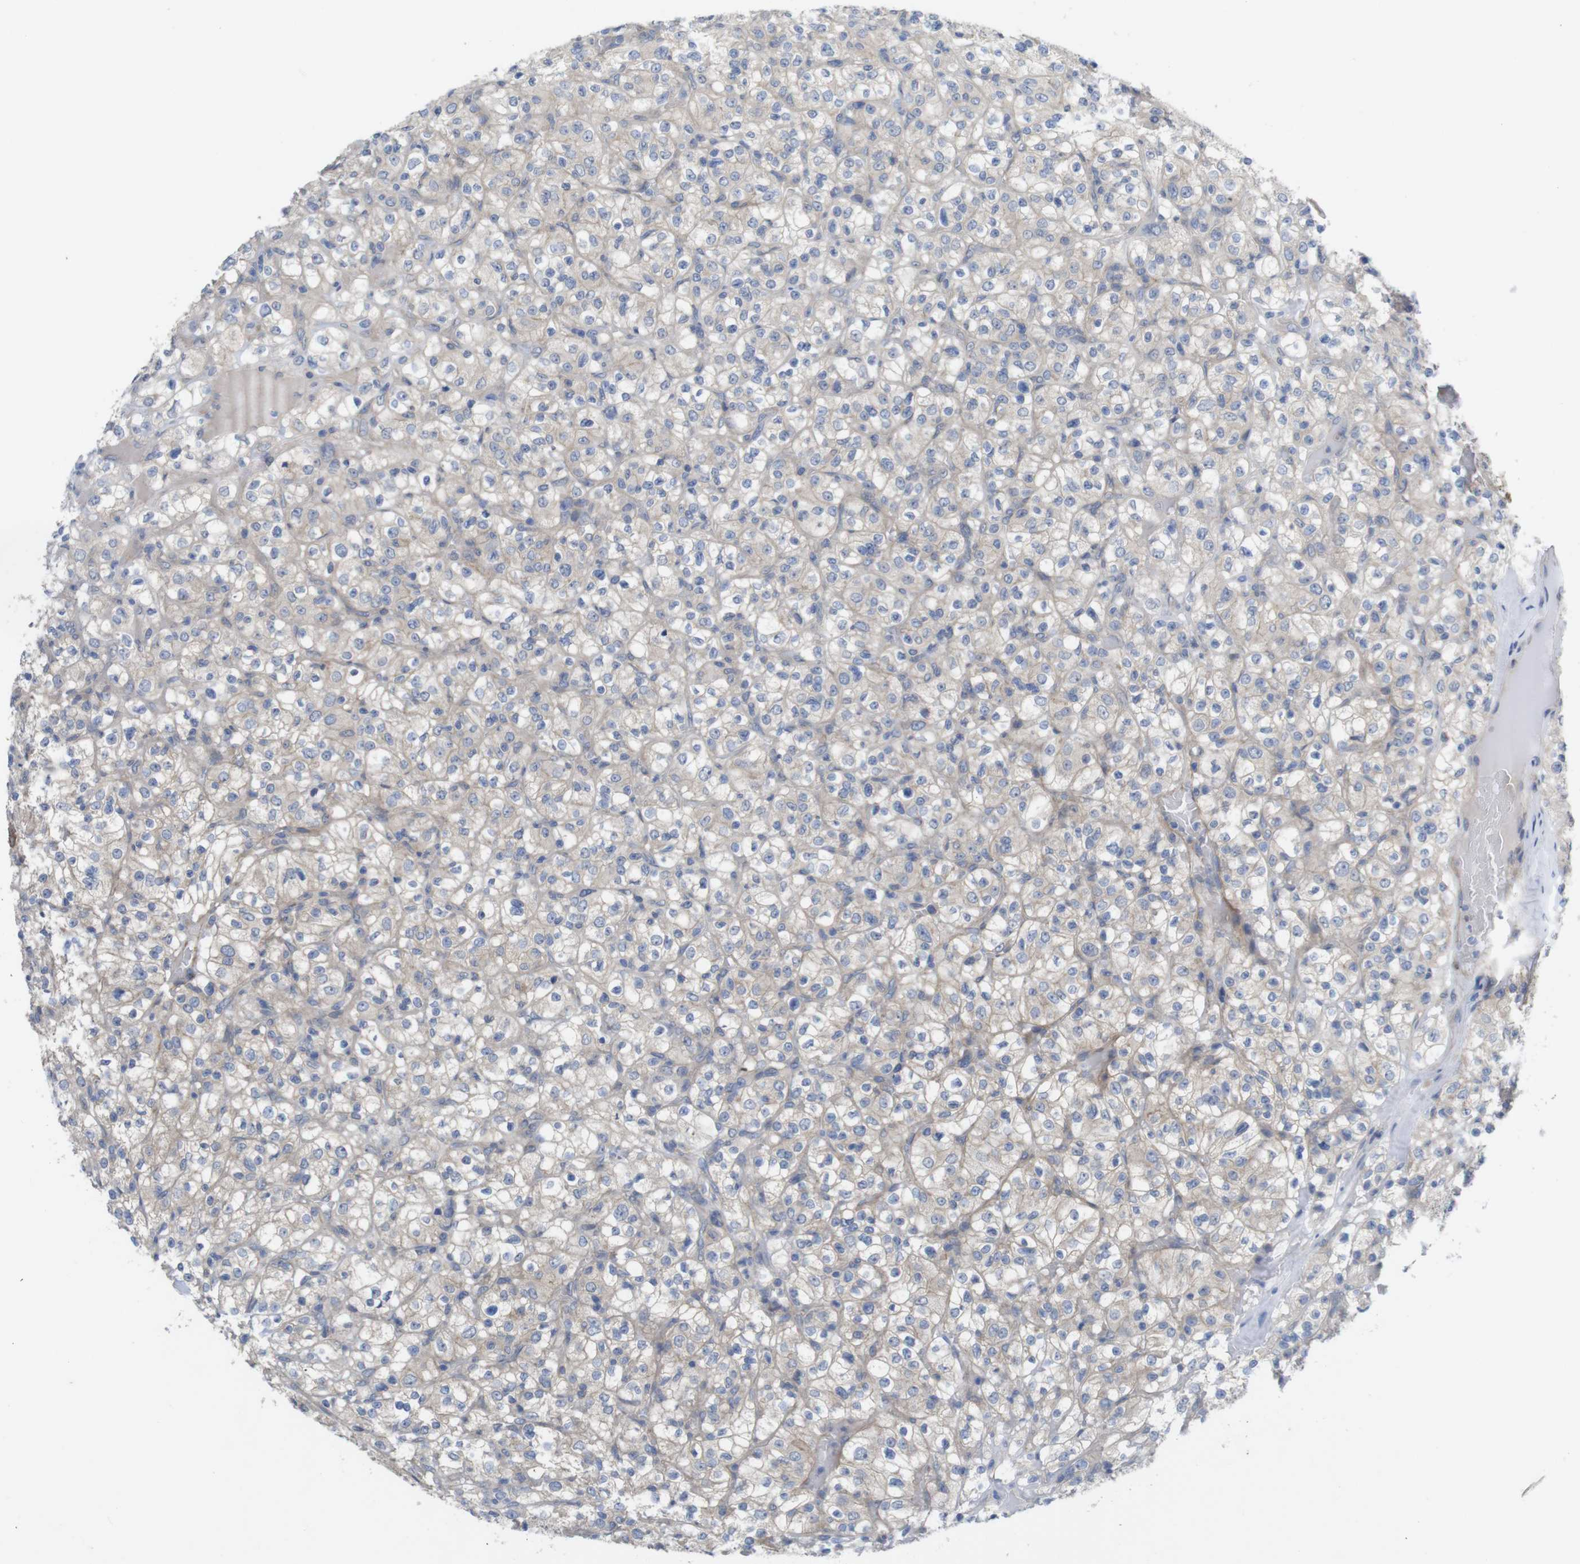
{"staining": {"intensity": "moderate", "quantity": "25%-75%", "location": "cytoplasmic/membranous"}, "tissue": "renal cancer", "cell_type": "Tumor cells", "image_type": "cancer", "snomed": [{"axis": "morphology", "description": "Normal tissue, NOS"}, {"axis": "morphology", "description": "Adenocarcinoma, NOS"}, {"axis": "topography", "description": "Kidney"}], "caption": "Protein staining reveals moderate cytoplasmic/membranous staining in approximately 25%-75% of tumor cells in renal cancer.", "gene": "KIDINS220", "patient": {"sex": "female", "age": 72}}